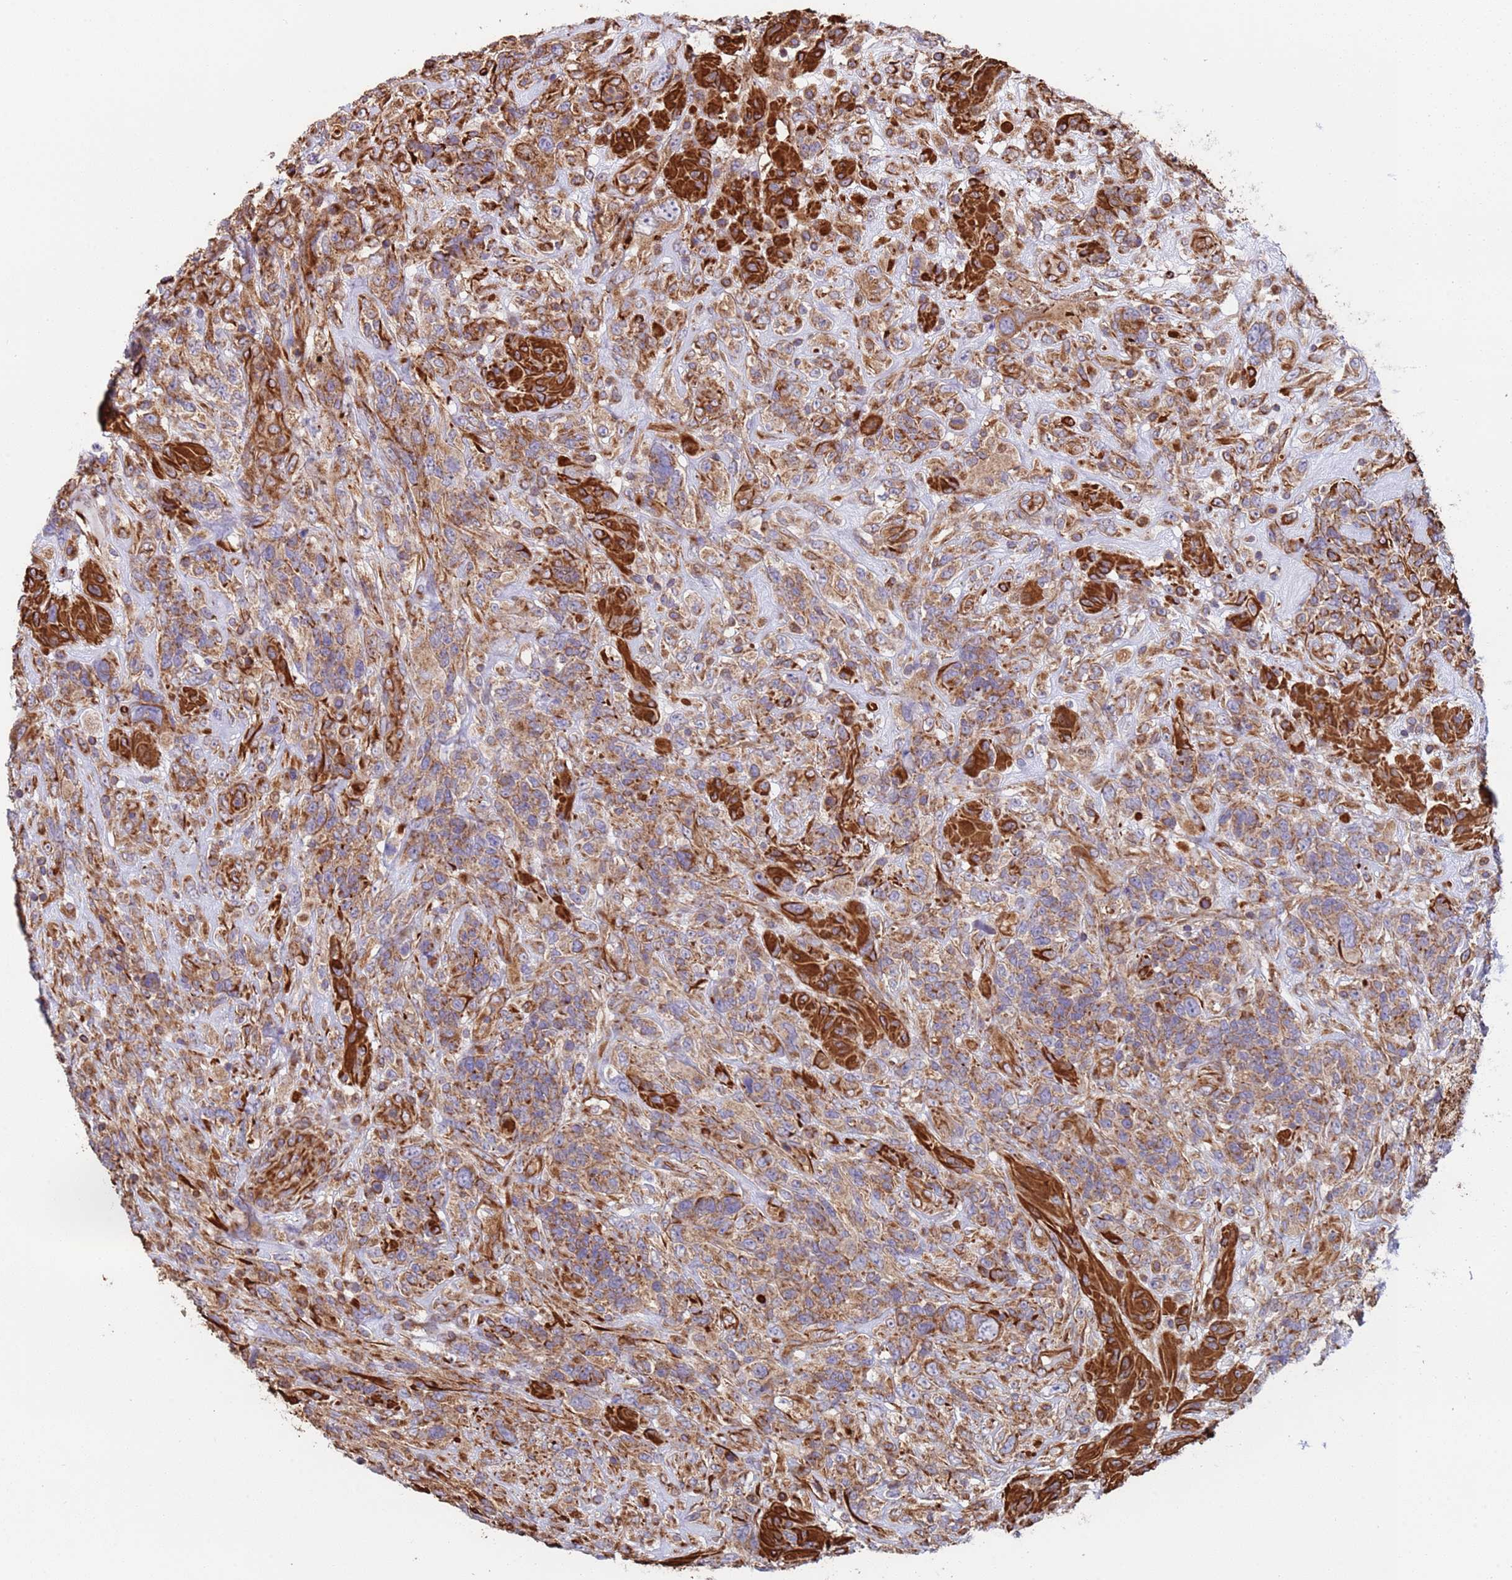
{"staining": {"intensity": "moderate", "quantity": ">75%", "location": "cytoplasmic/membranous"}, "tissue": "glioma", "cell_type": "Tumor cells", "image_type": "cancer", "snomed": [{"axis": "morphology", "description": "Glioma, malignant, High grade"}, {"axis": "topography", "description": "Brain"}], "caption": "Malignant glioma (high-grade) was stained to show a protein in brown. There is medium levels of moderate cytoplasmic/membranous staining in approximately >75% of tumor cells.", "gene": "NUDT12", "patient": {"sex": "male", "age": 61}}